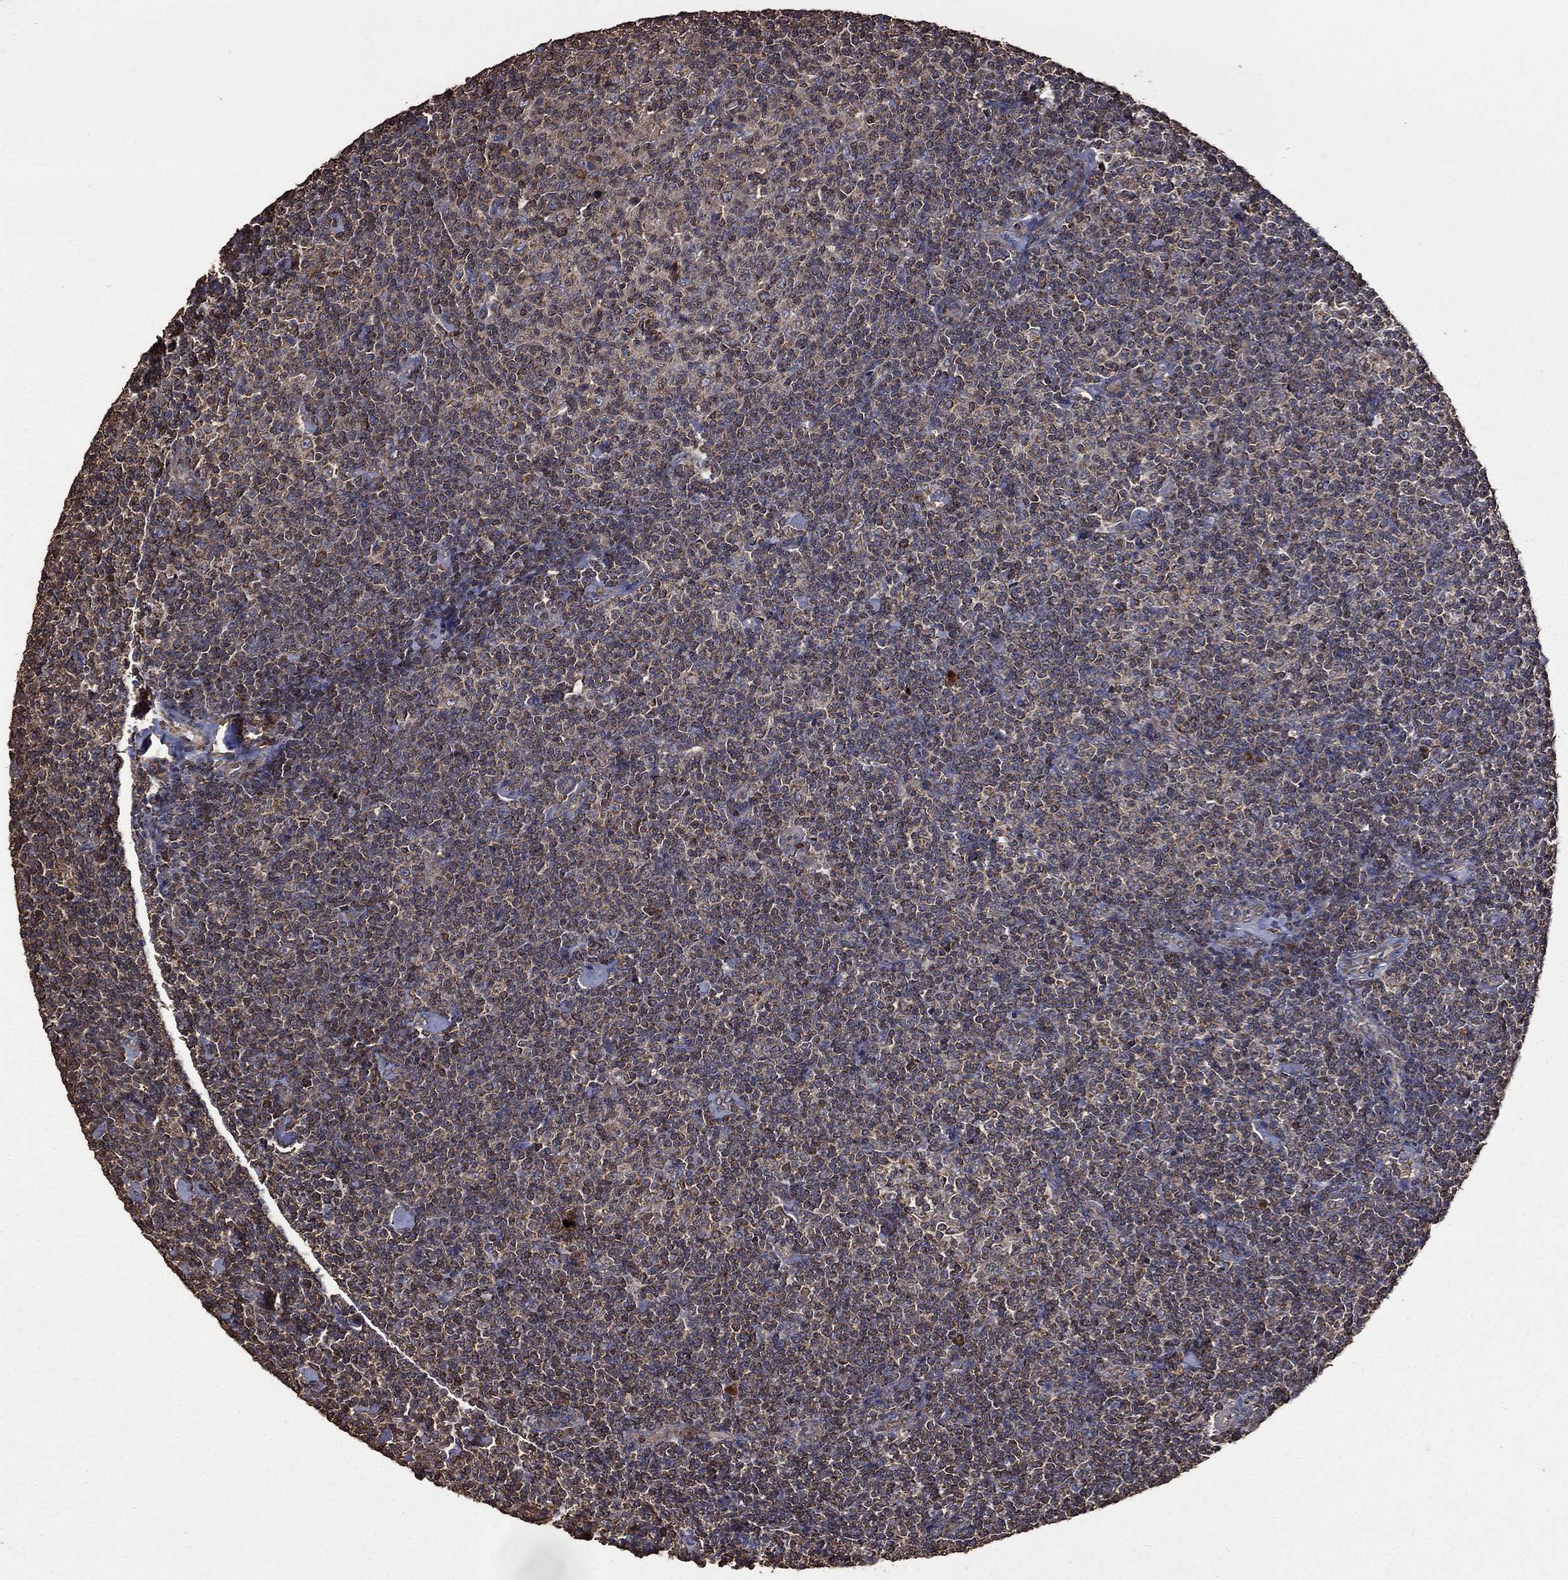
{"staining": {"intensity": "weak", "quantity": "<25%", "location": "cytoplasmic/membranous"}, "tissue": "lymphoma", "cell_type": "Tumor cells", "image_type": "cancer", "snomed": [{"axis": "morphology", "description": "Malignant lymphoma, non-Hodgkin's type, Low grade"}, {"axis": "topography", "description": "Lymph node"}], "caption": "IHC photomicrograph of human malignant lymphoma, non-Hodgkin's type (low-grade) stained for a protein (brown), which shows no staining in tumor cells.", "gene": "METTL27", "patient": {"sex": "male", "age": 81}}